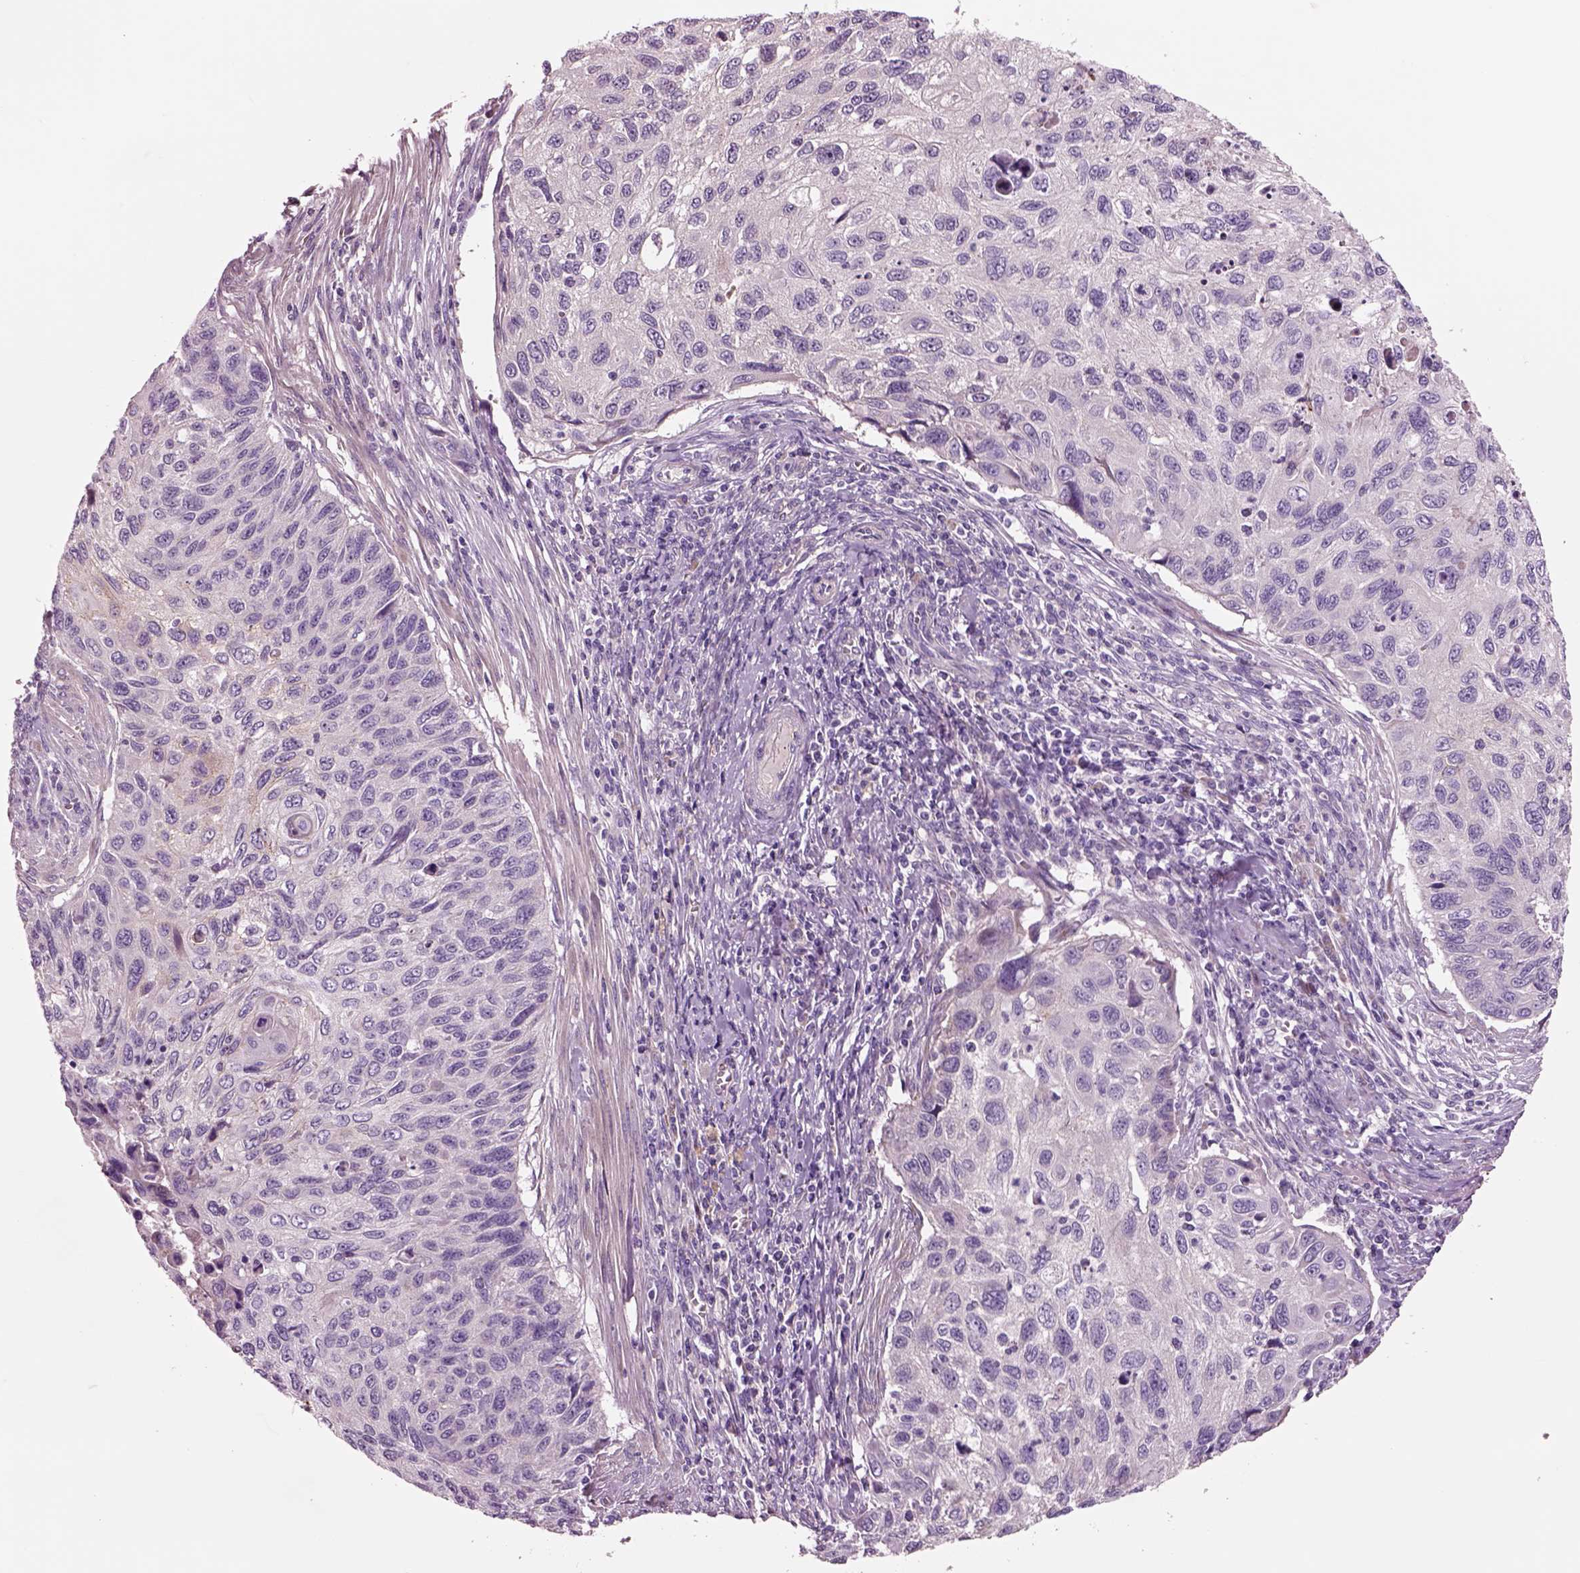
{"staining": {"intensity": "negative", "quantity": "none", "location": "none"}, "tissue": "cervical cancer", "cell_type": "Tumor cells", "image_type": "cancer", "snomed": [{"axis": "morphology", "description": "Squamous cell carcinoma, NOS"}, {"axis": "topography", "description": "Cervix"}], "caption": "DAB (3,3'-diaminobenzidine) immunohistochemical staining of cervical cancer (squamous cell carcinoma) shows no significant expression in tumor cells.", "gene": "PLPP7", "patient": {"sex": "female", "age": 70}}